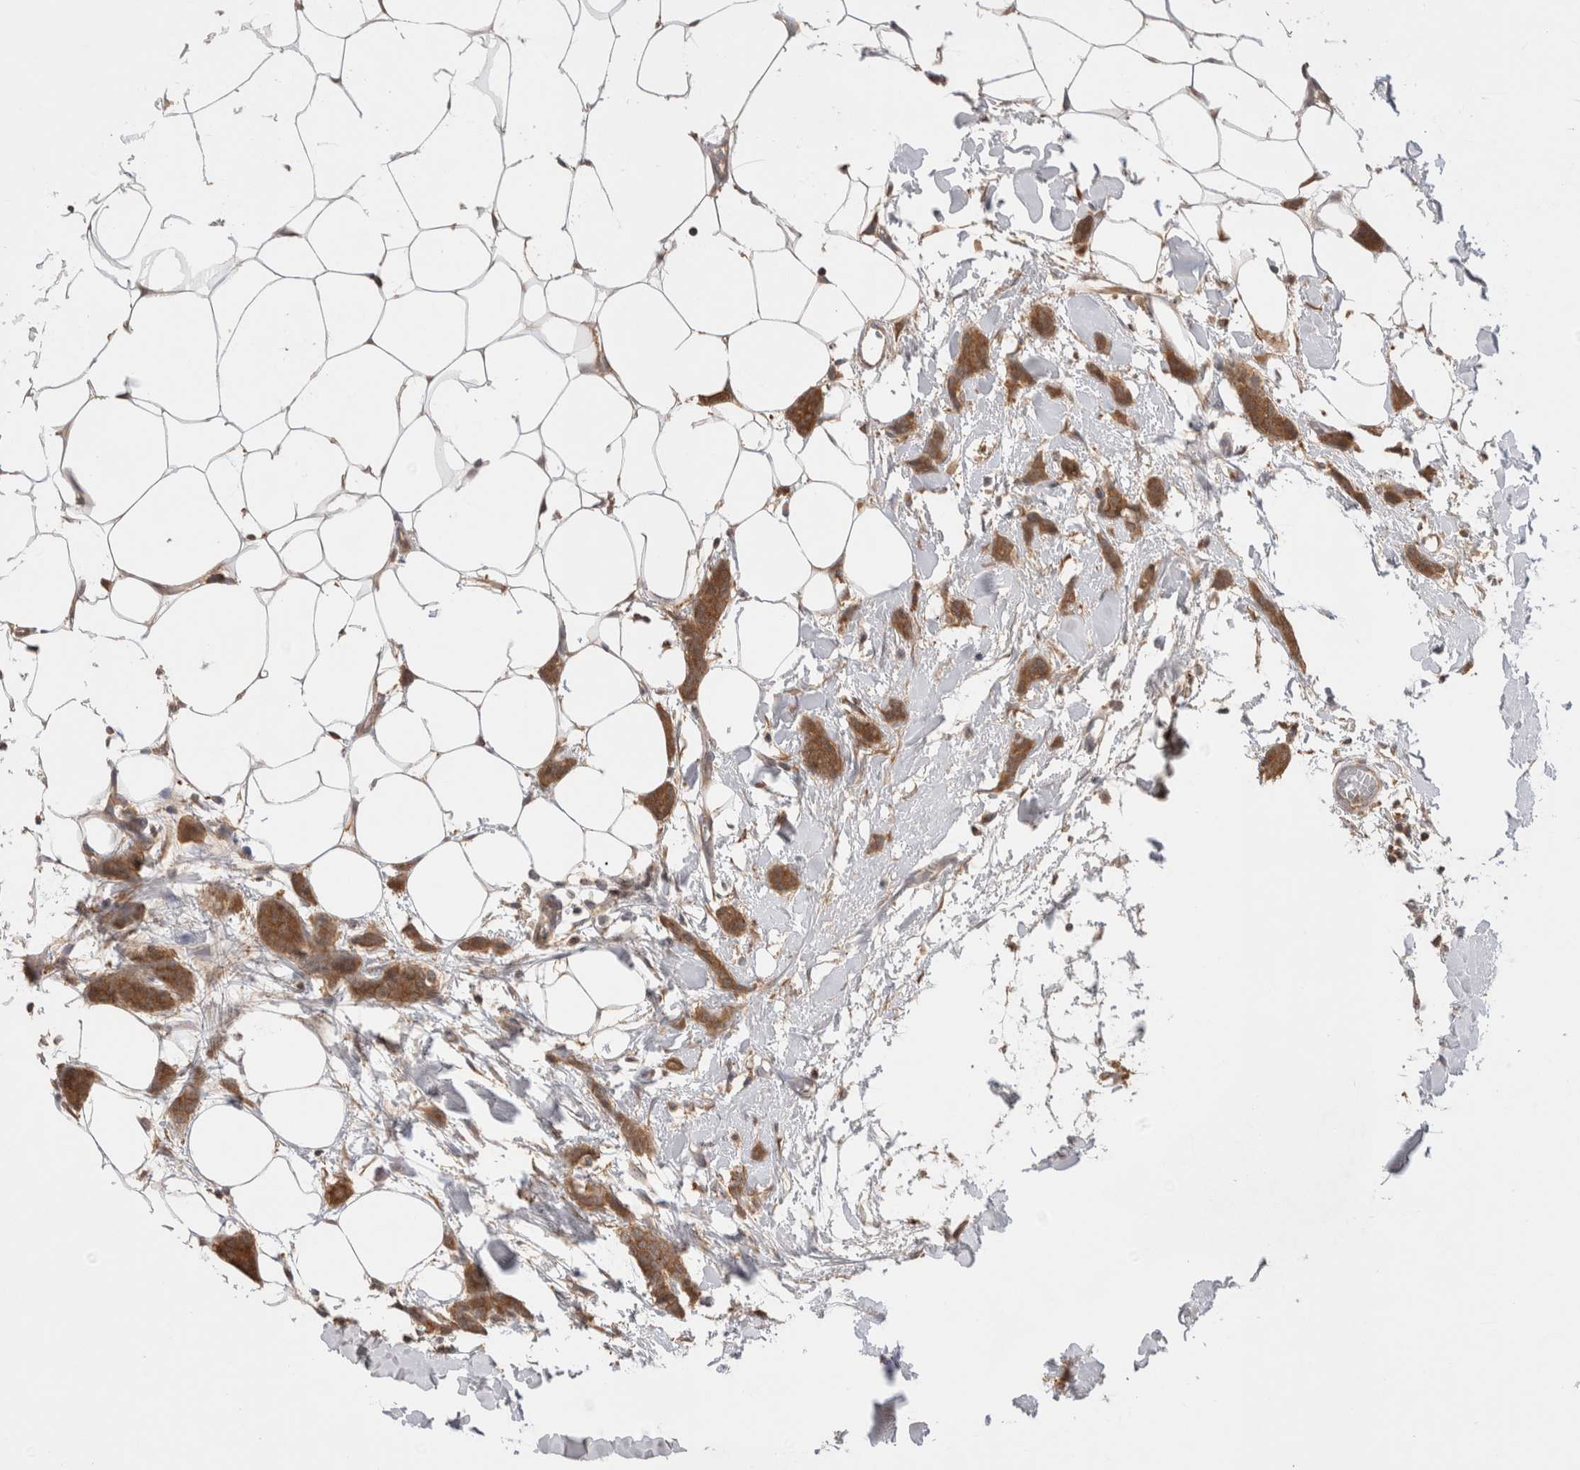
{"staining": {"intensity": "moderate", "quantity": ">75%", "location": "cytoplasmic/membranous"}, "tissue": "breast cancer", "cell_type": "Tumor cells", "image_type": "cancer", "snomed": [{"axis": "morphology", "description": "Lobular carcinoma"}, {"axis": "topography", "description": "Skin"}, {"axis": "topography", "description": "Breast"}], "caption": "Tumor cells display moderate cytoplasmic/membranous staining in about >75% of cells in breast cancer. (brown staining indicates protein expression, while blue staining denotes nuclei).", "gene": "VPS28", "patient": {"sex": "female", "age": 46}}